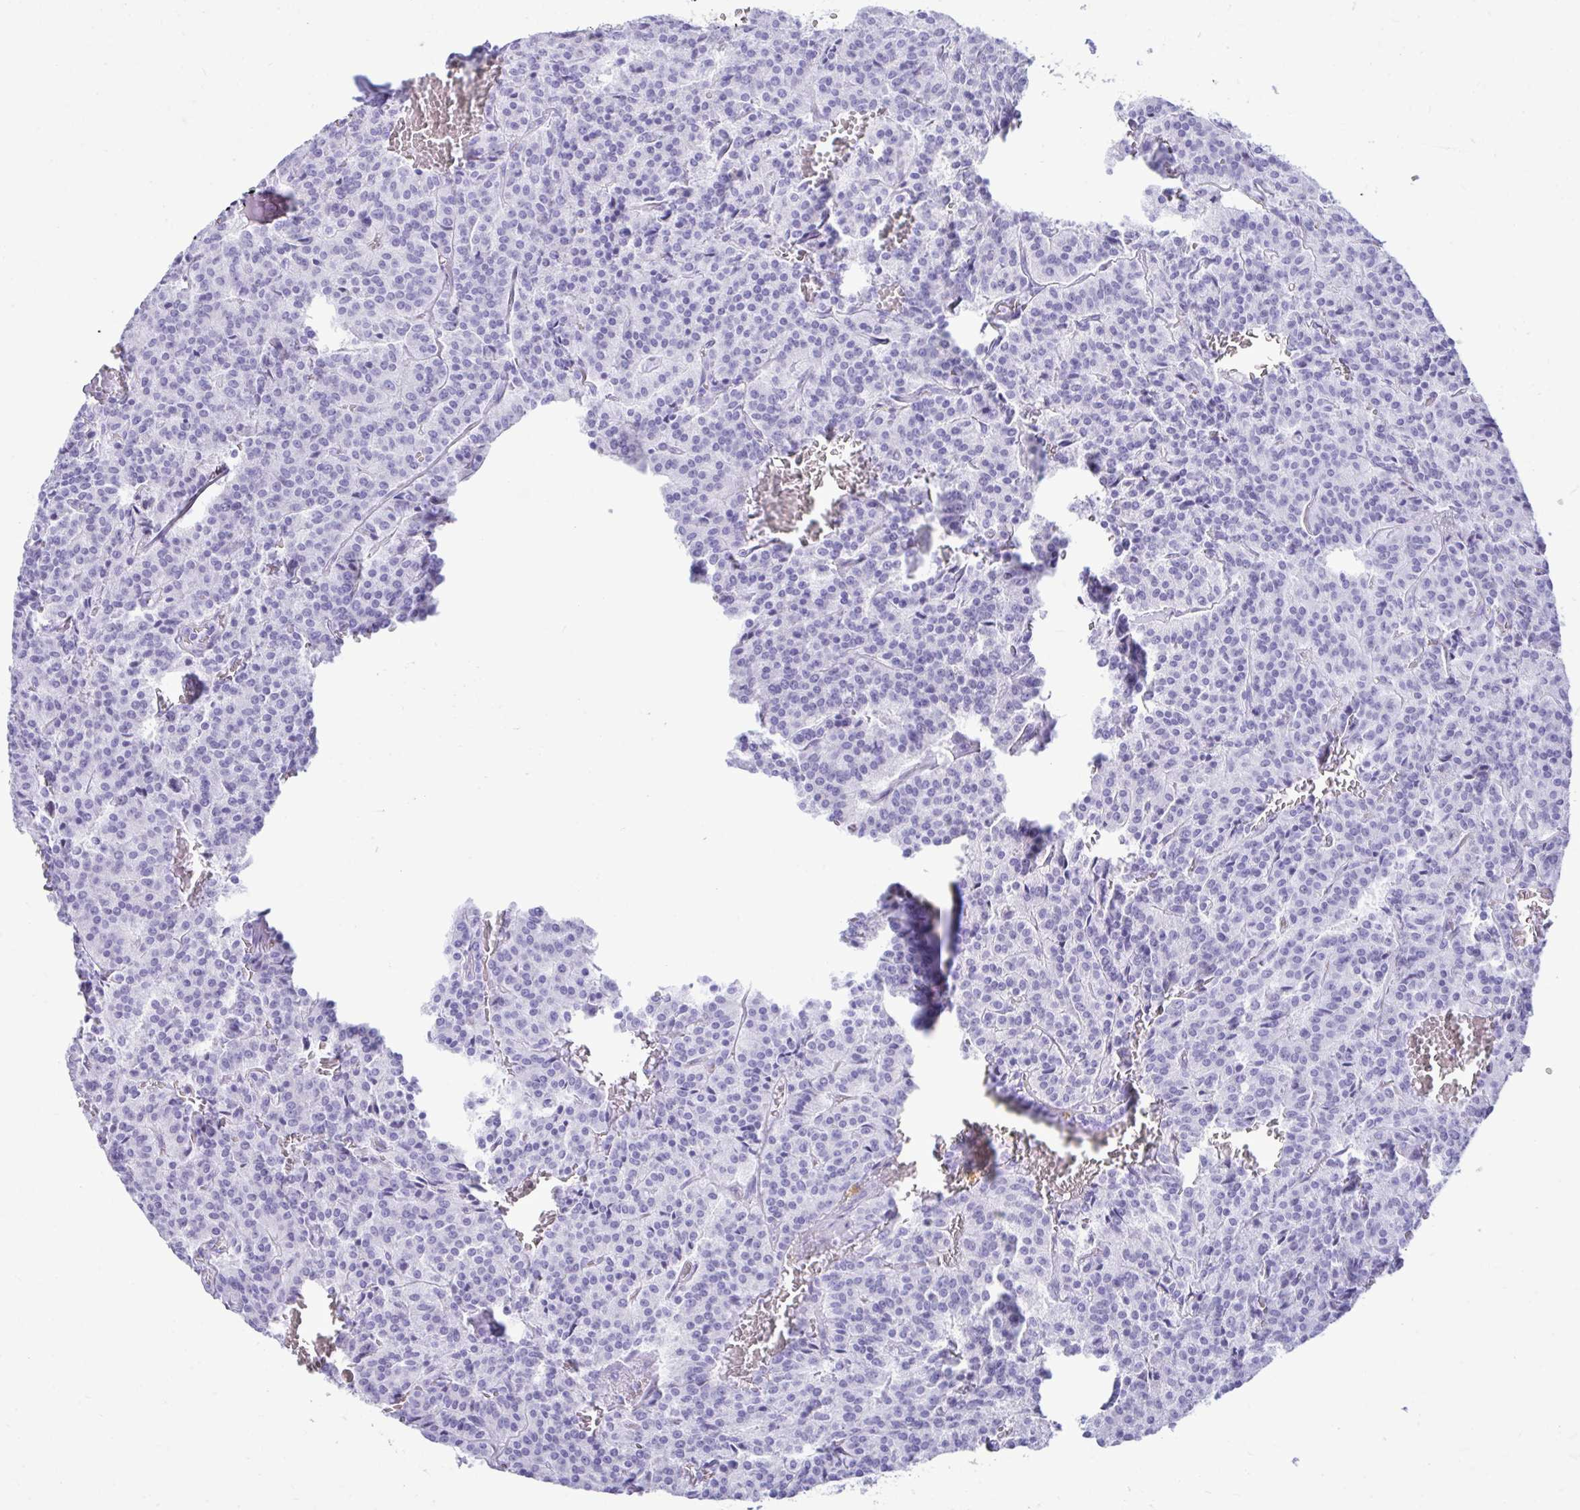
{"staining": {"intensity": "negative", "quantity": "none", "location": "none"}, "tissue": "carcinoid", "cell_type": "Tumor cells", "image_type": "cancer", "snomed": [{"axis": "morphology", "description": "Carcinoid, malignant, NOS"}, {"axis": "topography", "description": "Lung"}], "caption": "DAB (3,3'-diaminobenzidine) immunohistochemical staining of human malignant carcinoid displays no significant expression in tumor cells. The staining was performed using DAB to visualize the protein expression in brown, while the nuclei were stained in blue with hematoxylin (Magnification: 20x).", "gene": "SMIM9", "patient": {"sex": "male", "age": 70}}